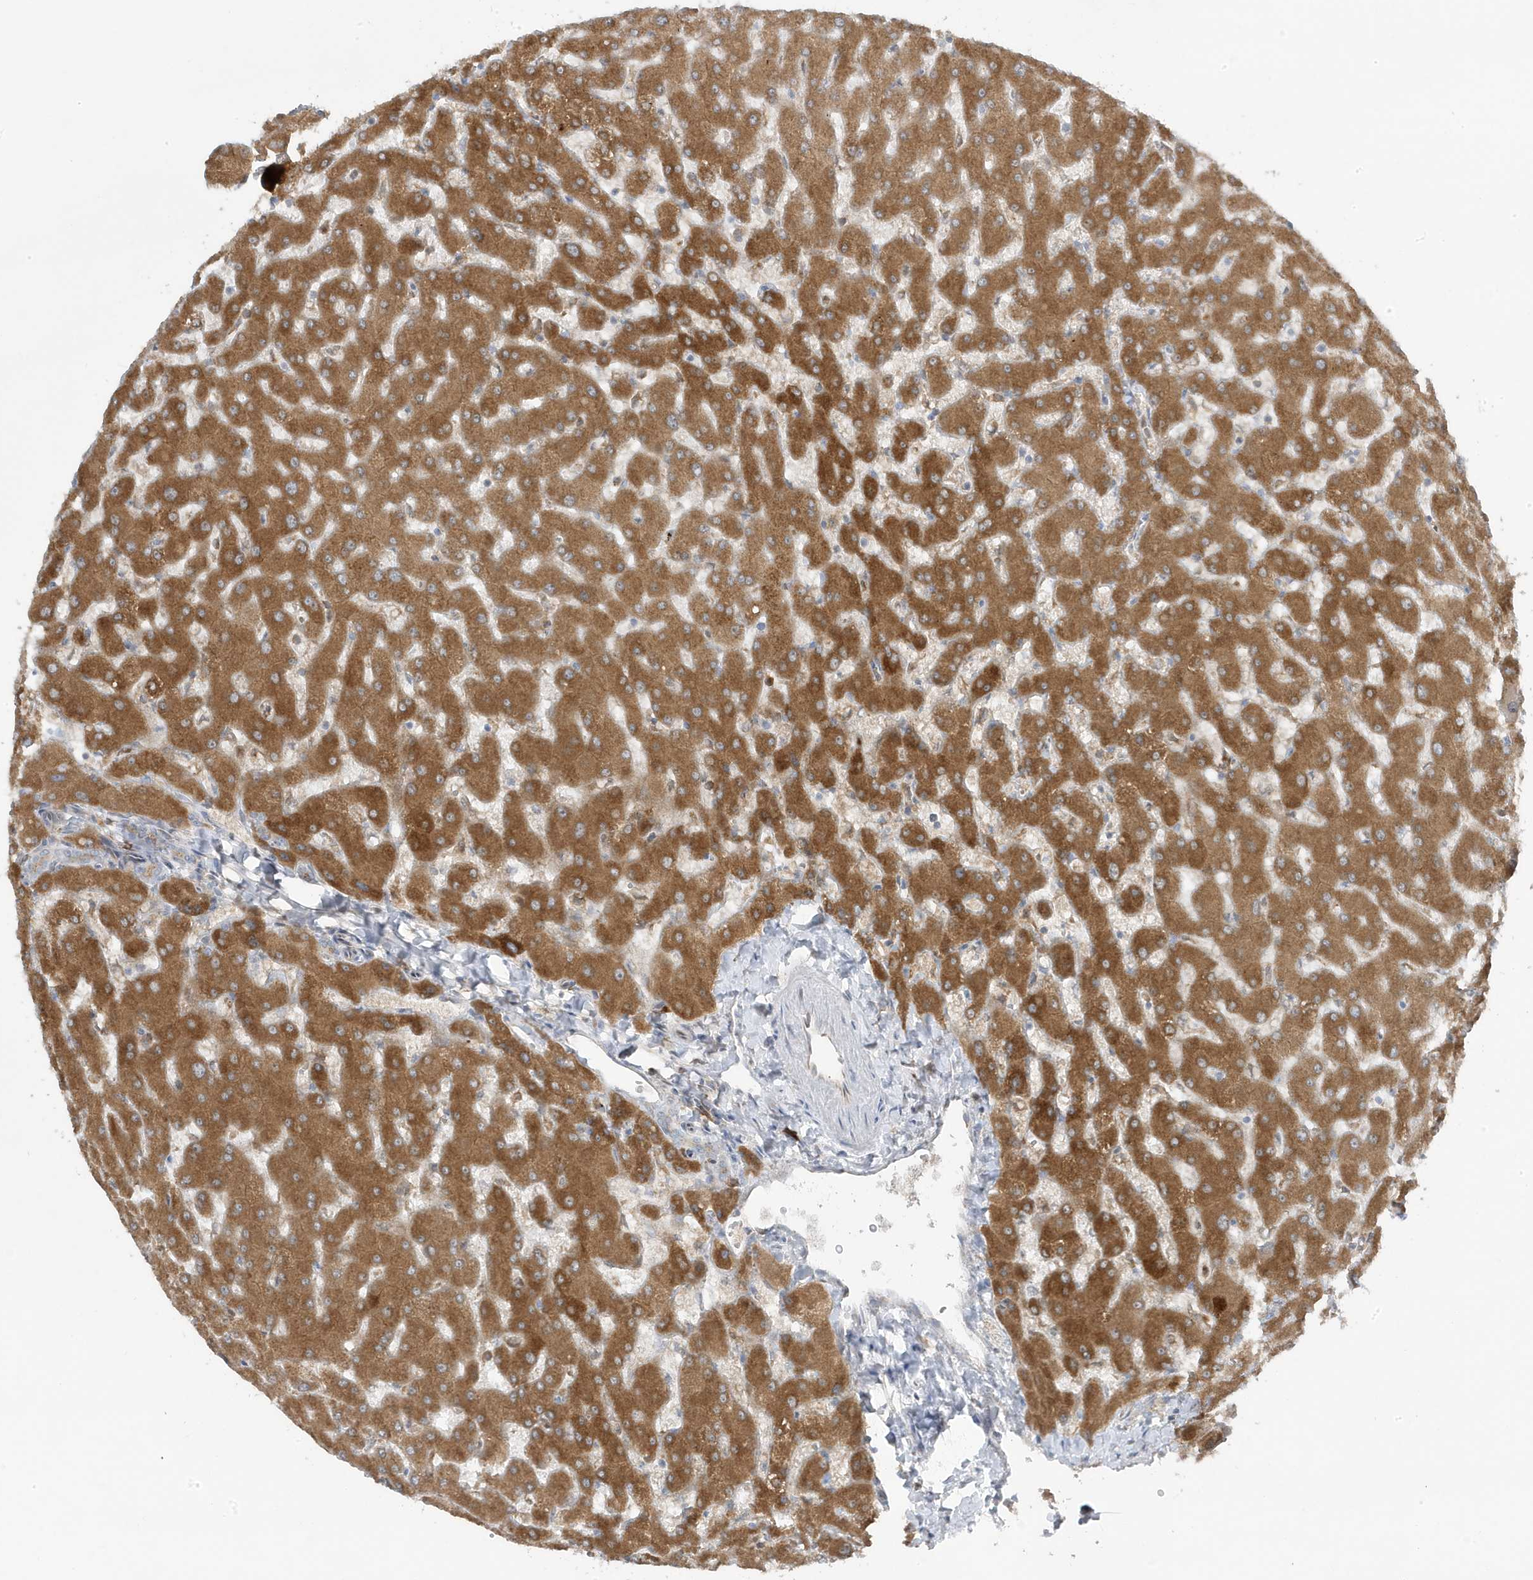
{"staining": {"intensity": "negative", "quantity": "none", "location": "none"}, "tissue": "liver", "cell_type": "Cholangiocytes", "image_type": "normal", "snomed": [{"axis": "morphology", "description": "Normal tissue, NOS"}, {"axis": "topography", "description": "Liver"}], "caption": "IHC histopathology image of normal liver stained for a protein (brown), which reveals no staining in cholangiocytes.", "gene": "ZNF654", "patient": {"sex": "female", "age": 63}}